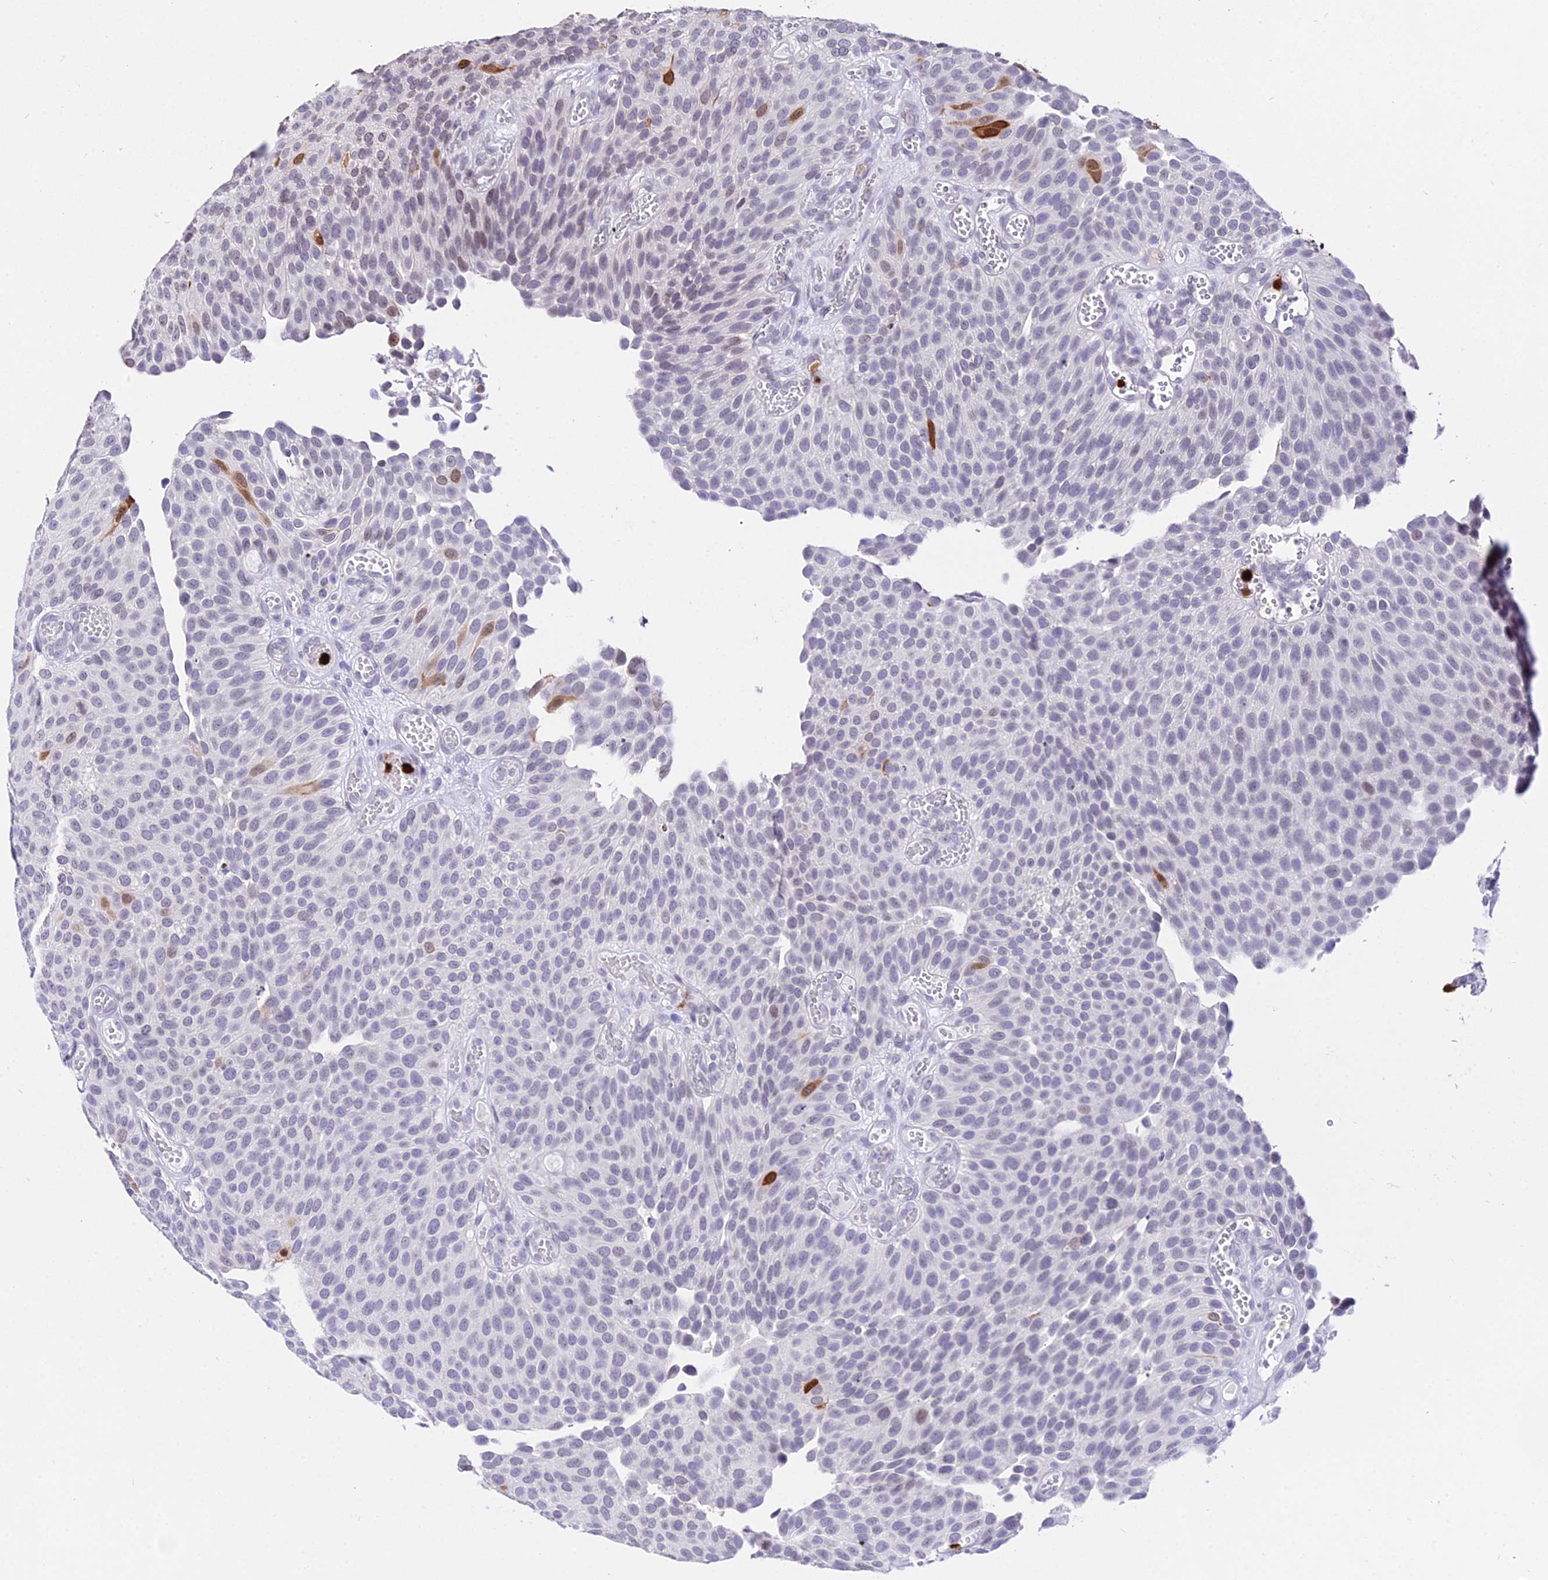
{"staining": {"intensity": "weak", "quantity": "<25%", "location": "nuclear"}, "tissue": "urothelial cancer", "cell_type": "Tumor cells", "image_type": "cancer", "snomed": [{"axis": "morphology", "description": "Urothelial carcinoma, Low grade"}, {"axis": "topography", "description": "Urinary bladder"}], "caption": "This is an IHC photomicrograph of low-grade urothelial carcinoma. There is no staining in tumor cells.", "gene": "MCM10", "patient": {"sex": "male", "age": 89}}